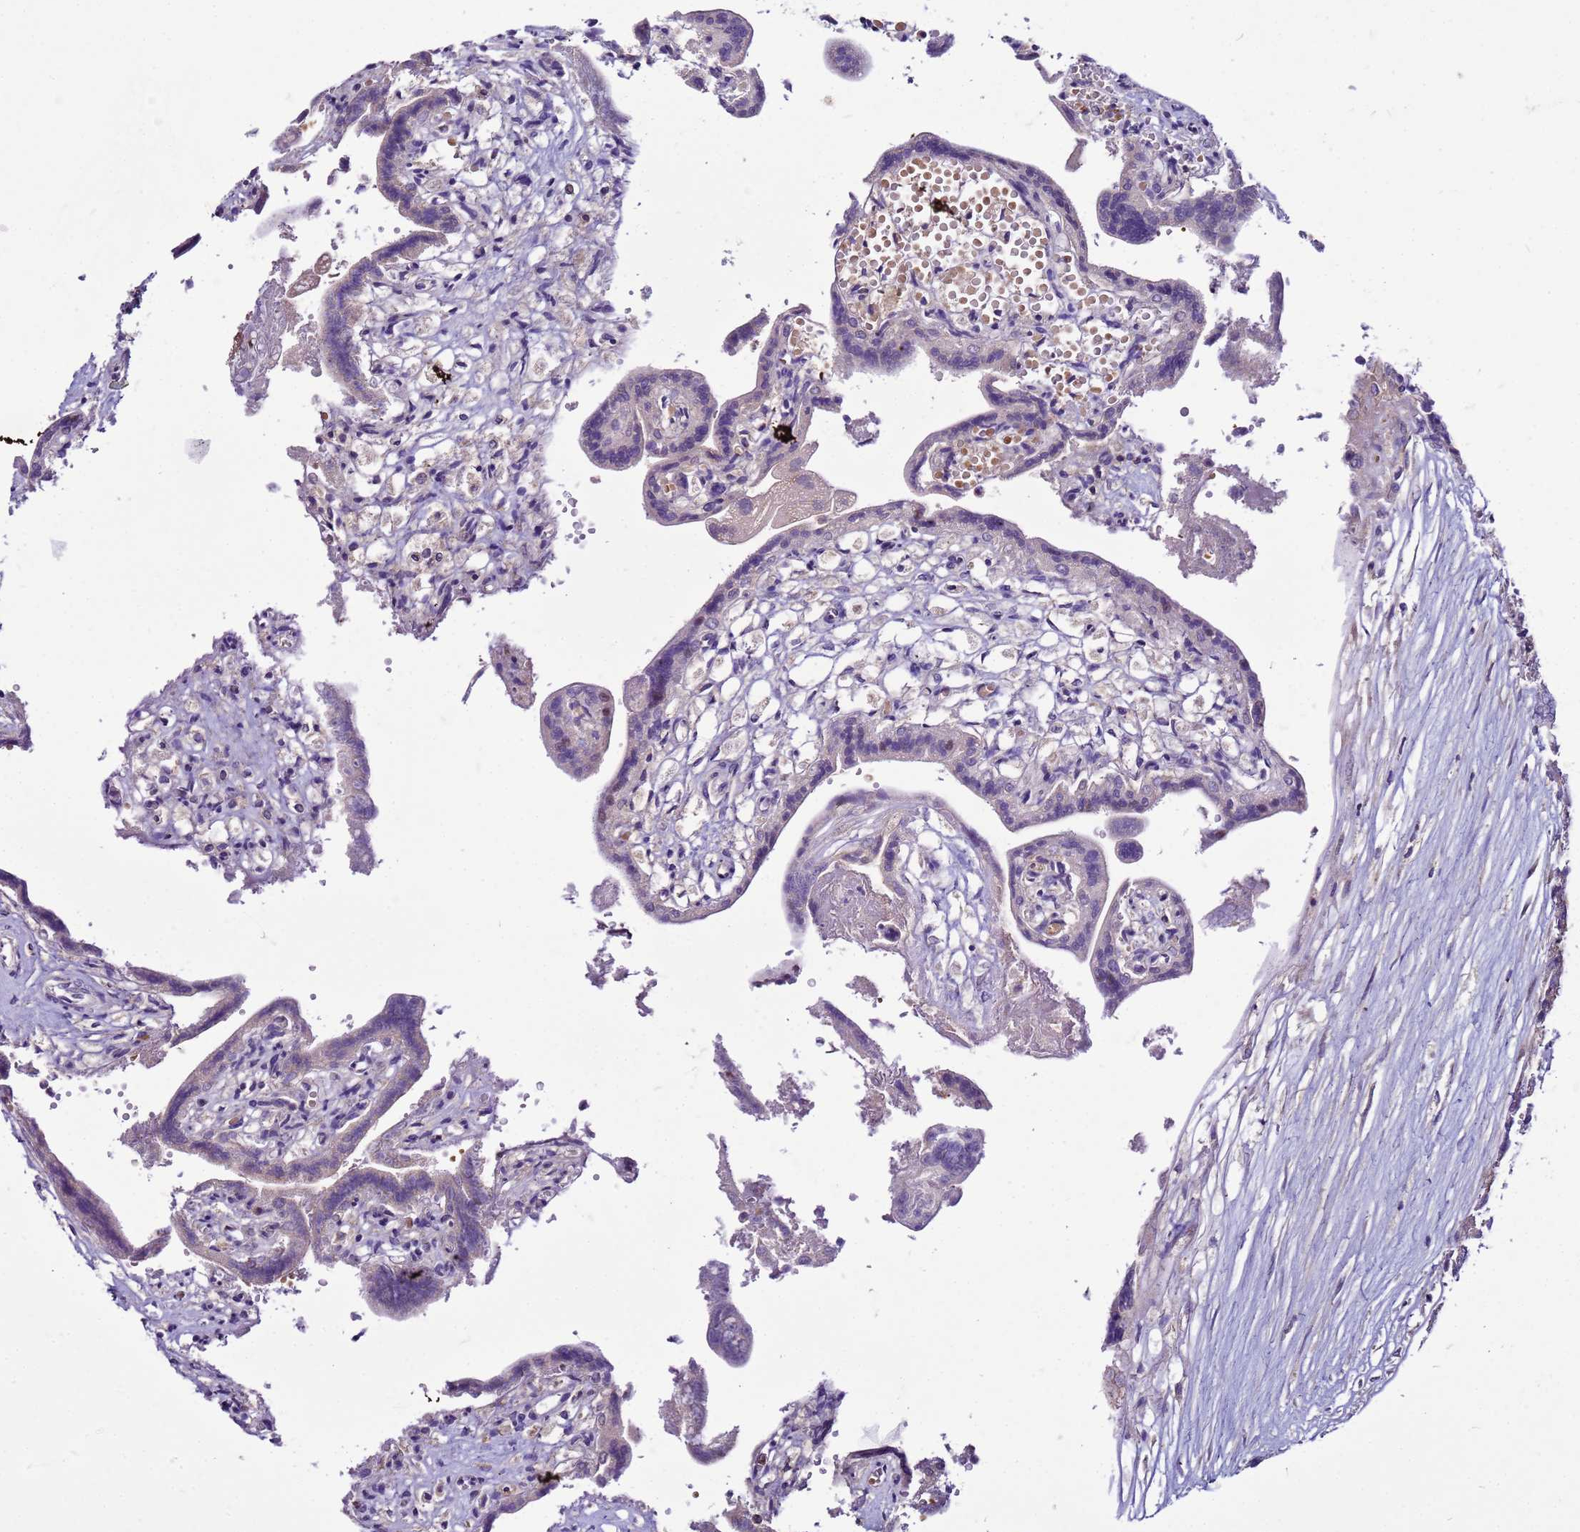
{"staining": {"intensity": "weak", "quantity": "<25%", "location": "cytoplasmic/membranous"}, "tissue": "placenta", "cell_type": "Trophoblastic cells", "image_type": "normal", "snomed": [{"axis": "morphology", "description": "Normal tissue, NOS"}, {"axis": "topography", "description": "Placenta"}], "caption": "This is an IHC histopathology image of benign placenta. There is no positivity in trophoblastic cells.", "gene": "PKD1", "patient": {"sex": "female", "age": 37}}